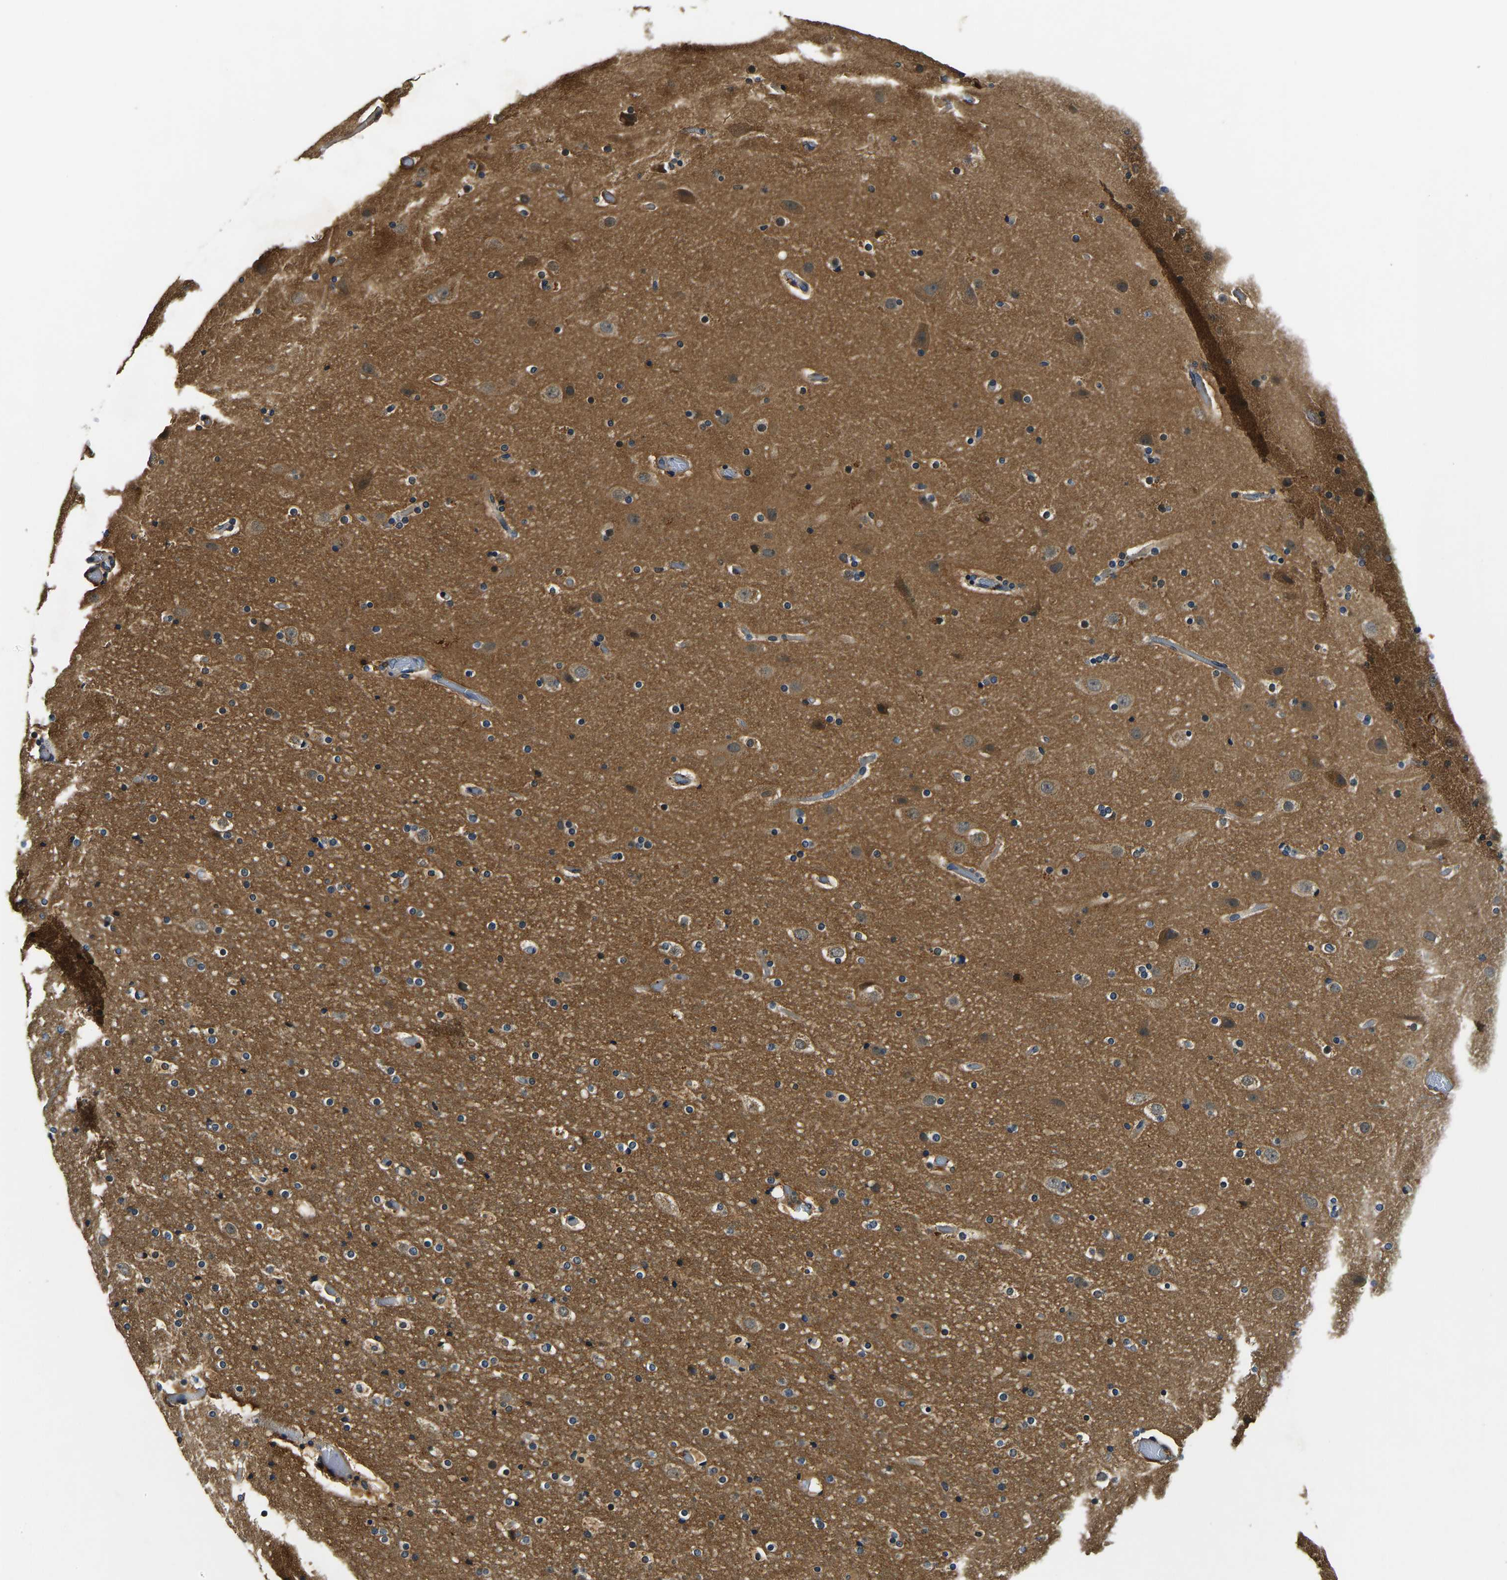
{"staining": {"intensity": "negative", "quantity": "none", "location": "none"}, "tissue": "cerebral cortex", "cell_type": "Endothelial cells", "image_type": "normal", "snomed": [{"axis": "morphology", "description": "Normal tissue, NOS"}, {"axis": "topography", "description": "Cerebral cortex"}], "caption": "Immunohistochemistry histopathology image of benign cerebral cortex stained for a protein (brown), which demonstrates no expression in endothelial cells.", "gene": "RESF1", "patient": {"sex": "male", "age": 57}}